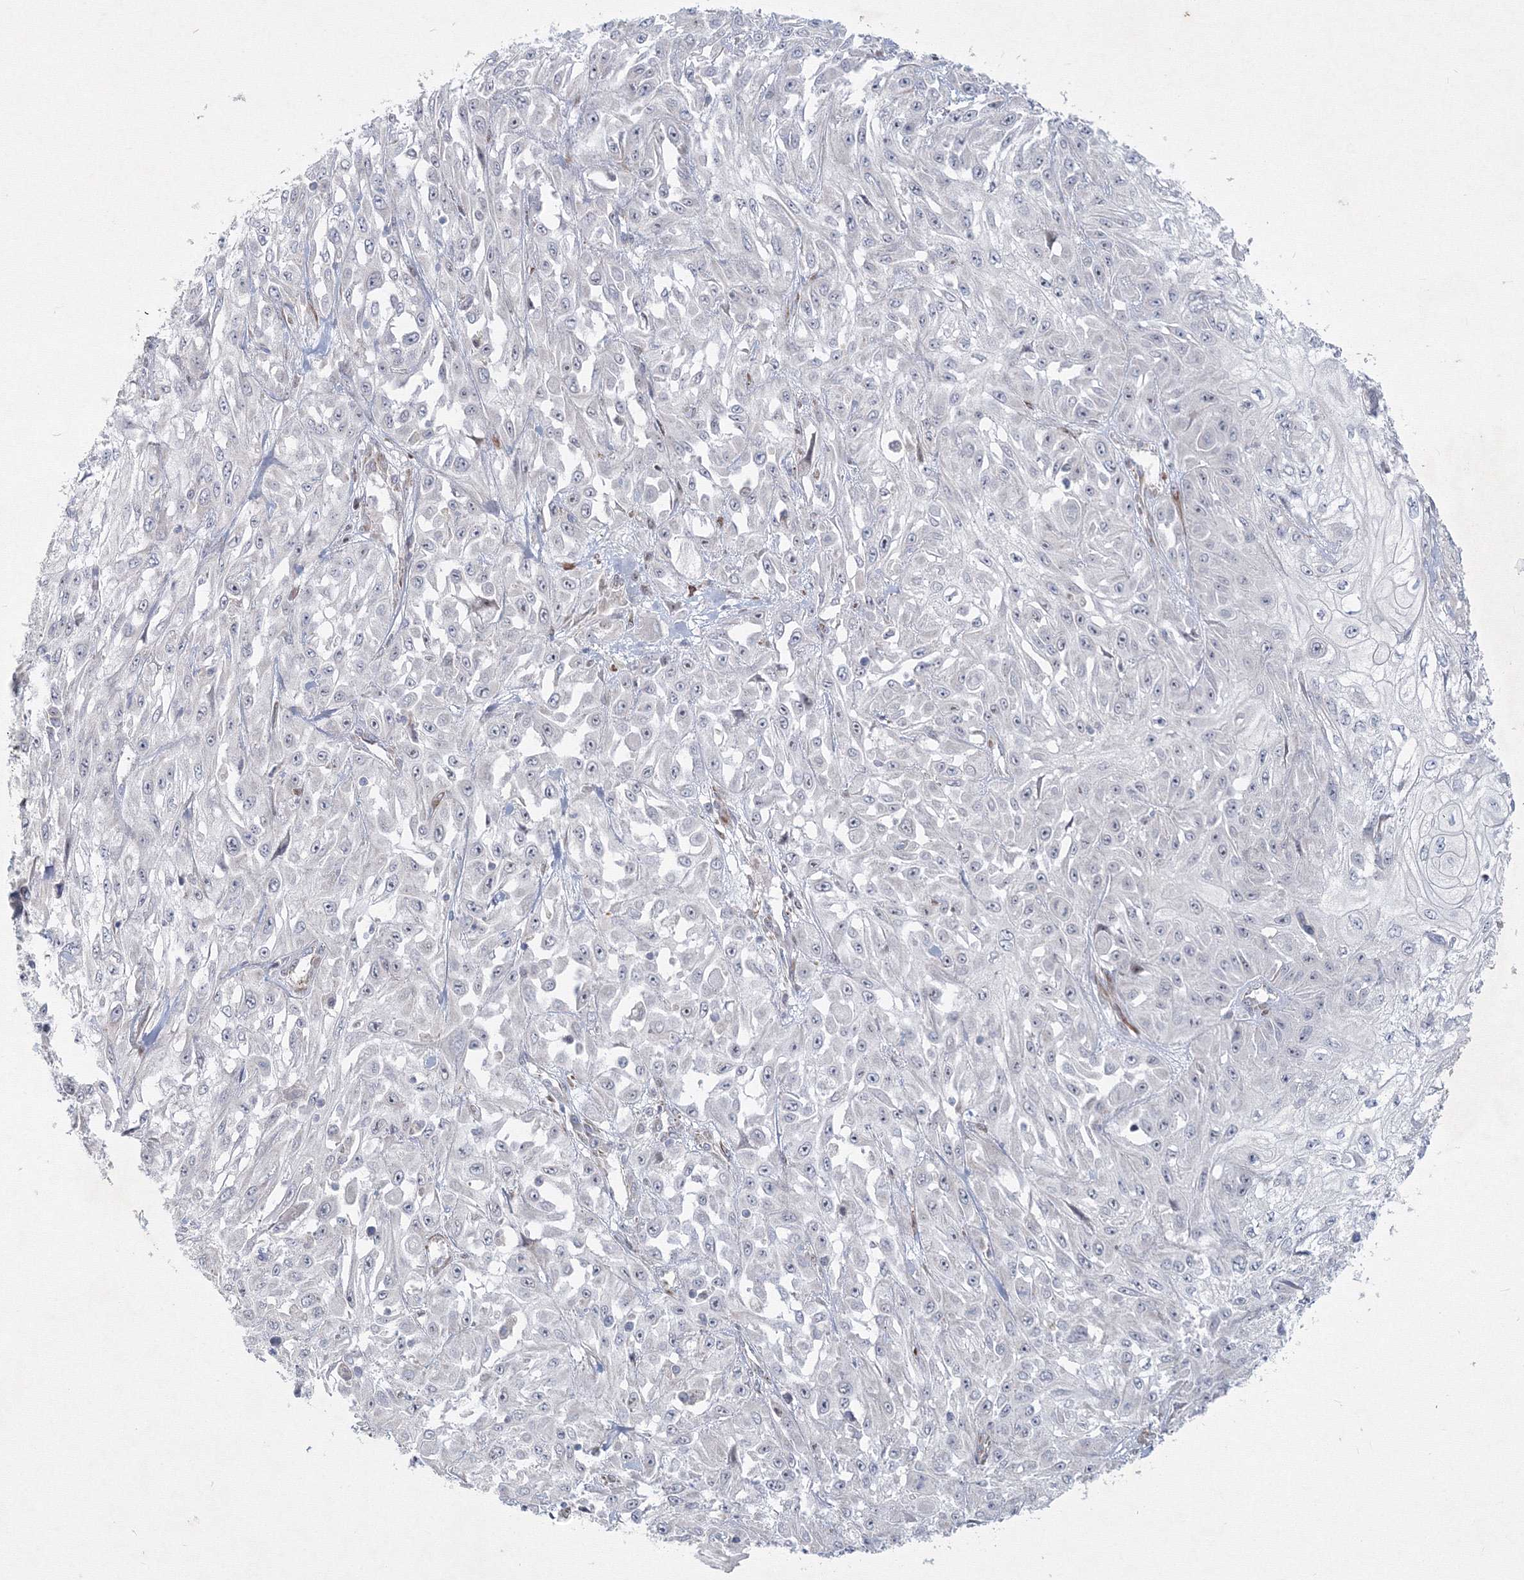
{"staining": {"intensity": "negative", "quantity": "none", "location": "none"}, "tissue": "skin cancer", "cell_type": "Tumor cells", "image_type": "cancer", "snomed": [{"axis": "morphology", "description": "Squamous cell carcinoma, NOS"}, {"axis": "morphology", "description": "Squamous cell carcinoma, metastatic, NOS"}, {"axis": "topography", "description": "Skin"}, {"axis": "topography", "description": "Lymph node"}], "caption": "DAB immunohistochemical staining of human skin cancer (metastatic squamous cell carcinoma) reveals no significant expression in tumor cells.", "gene": "WDR49", "patient": {"sex": "male", "age": 75}}